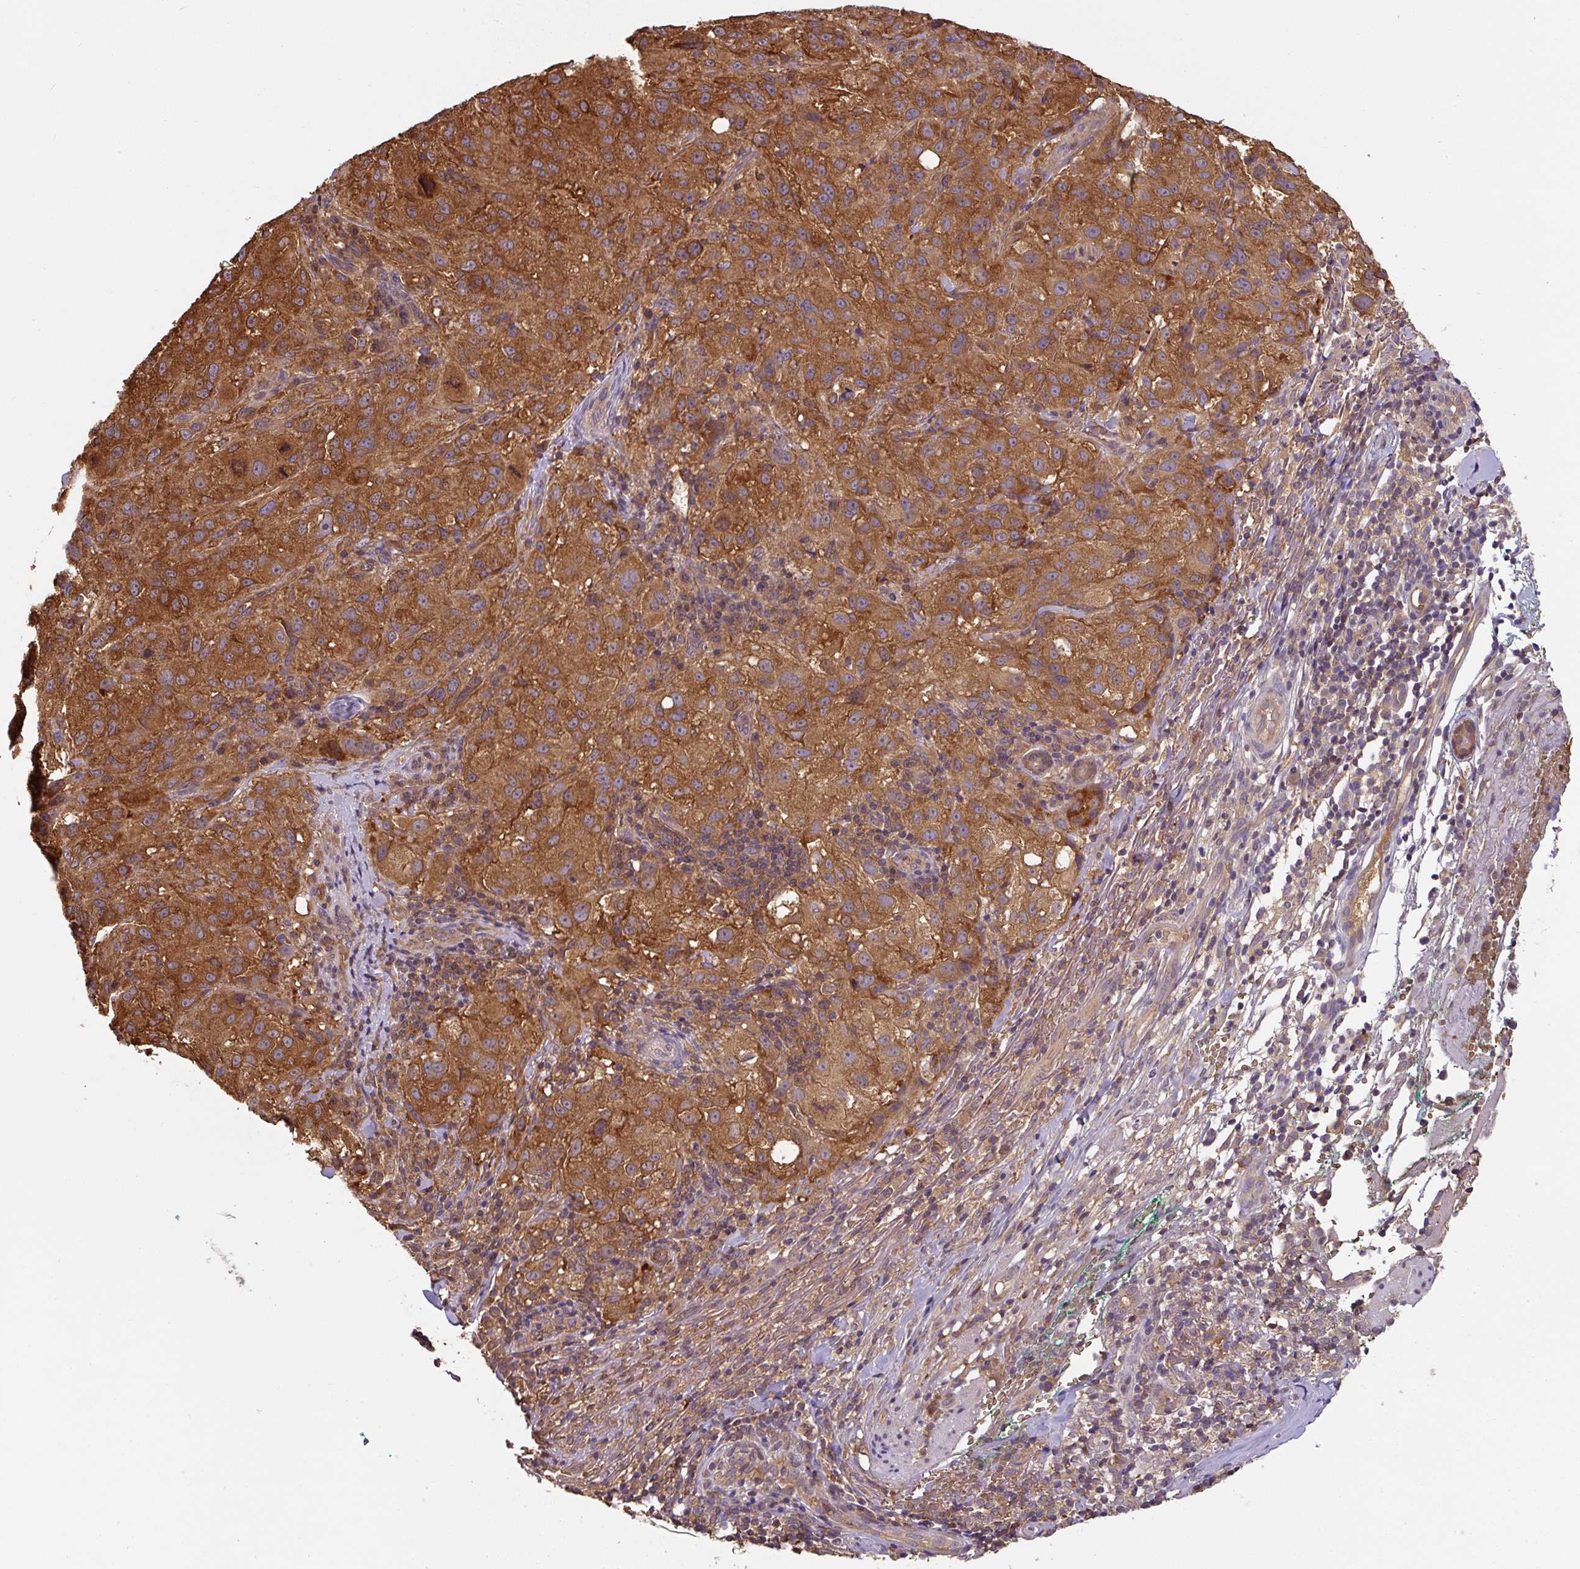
{"staining": {"intensity": "strong", "quantity": ">75%", "location": "cytoplasmic/membranous"}, "tissue": "melanoma", "cell_type": "Tumor cells", "image_type": "cancer", "snomed": [{"axis": "morphology", "description": "Necrosis, NOS"}, {"axis": "morphology", "description": "Malignant melanoma, NOS"}, {"axis": "topography", "description": "Skin"}], "caption": "Melanoma stained for a protein (brown) exhibits strong cytoplasmic/membranous positive positivity in approximately >75% of tumor cells.", "gene": "ST13", "patient": {"sex": "female", "age": 87}}